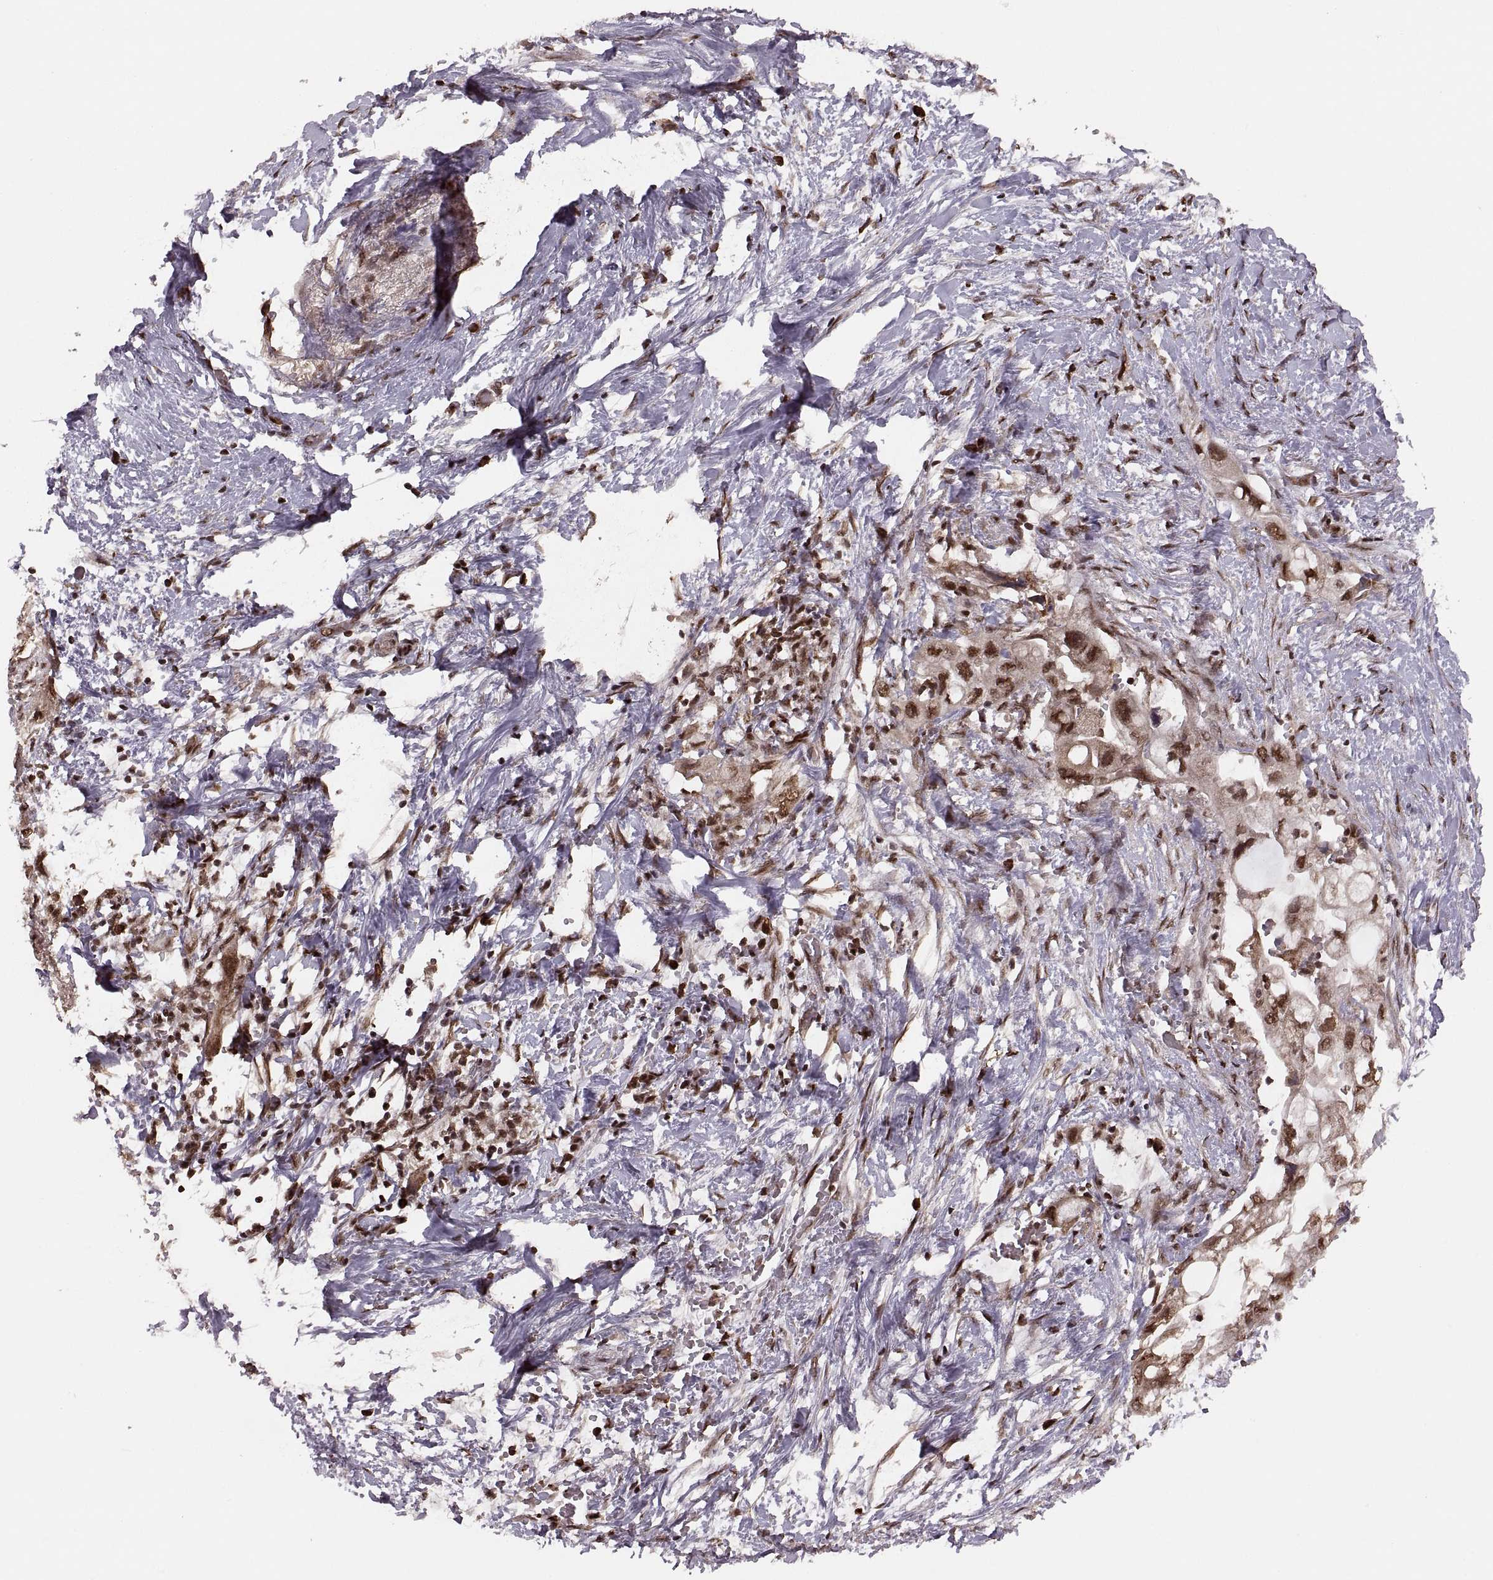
{"staining": {"intensity": "moderate", "quantity": "25%-75%", "location": "nuclear"}, "tissue": "pancreatic cancer", "cell_type": "Tumor cells", "image_type": "cancer", "snomed": [{"axis": "morphology", "description": "Adenocarcinoma, NOS"}, {"axis": "topography", "description": "Pancreas"}], "caption": "This is an image of immunohistochemistry (IHC) staining of pancreatic cancer, which shows moderate expression in the nuclear of tumor cells.", "gene": "RFT1", "patient": {"sex": "female", "age": 72}}